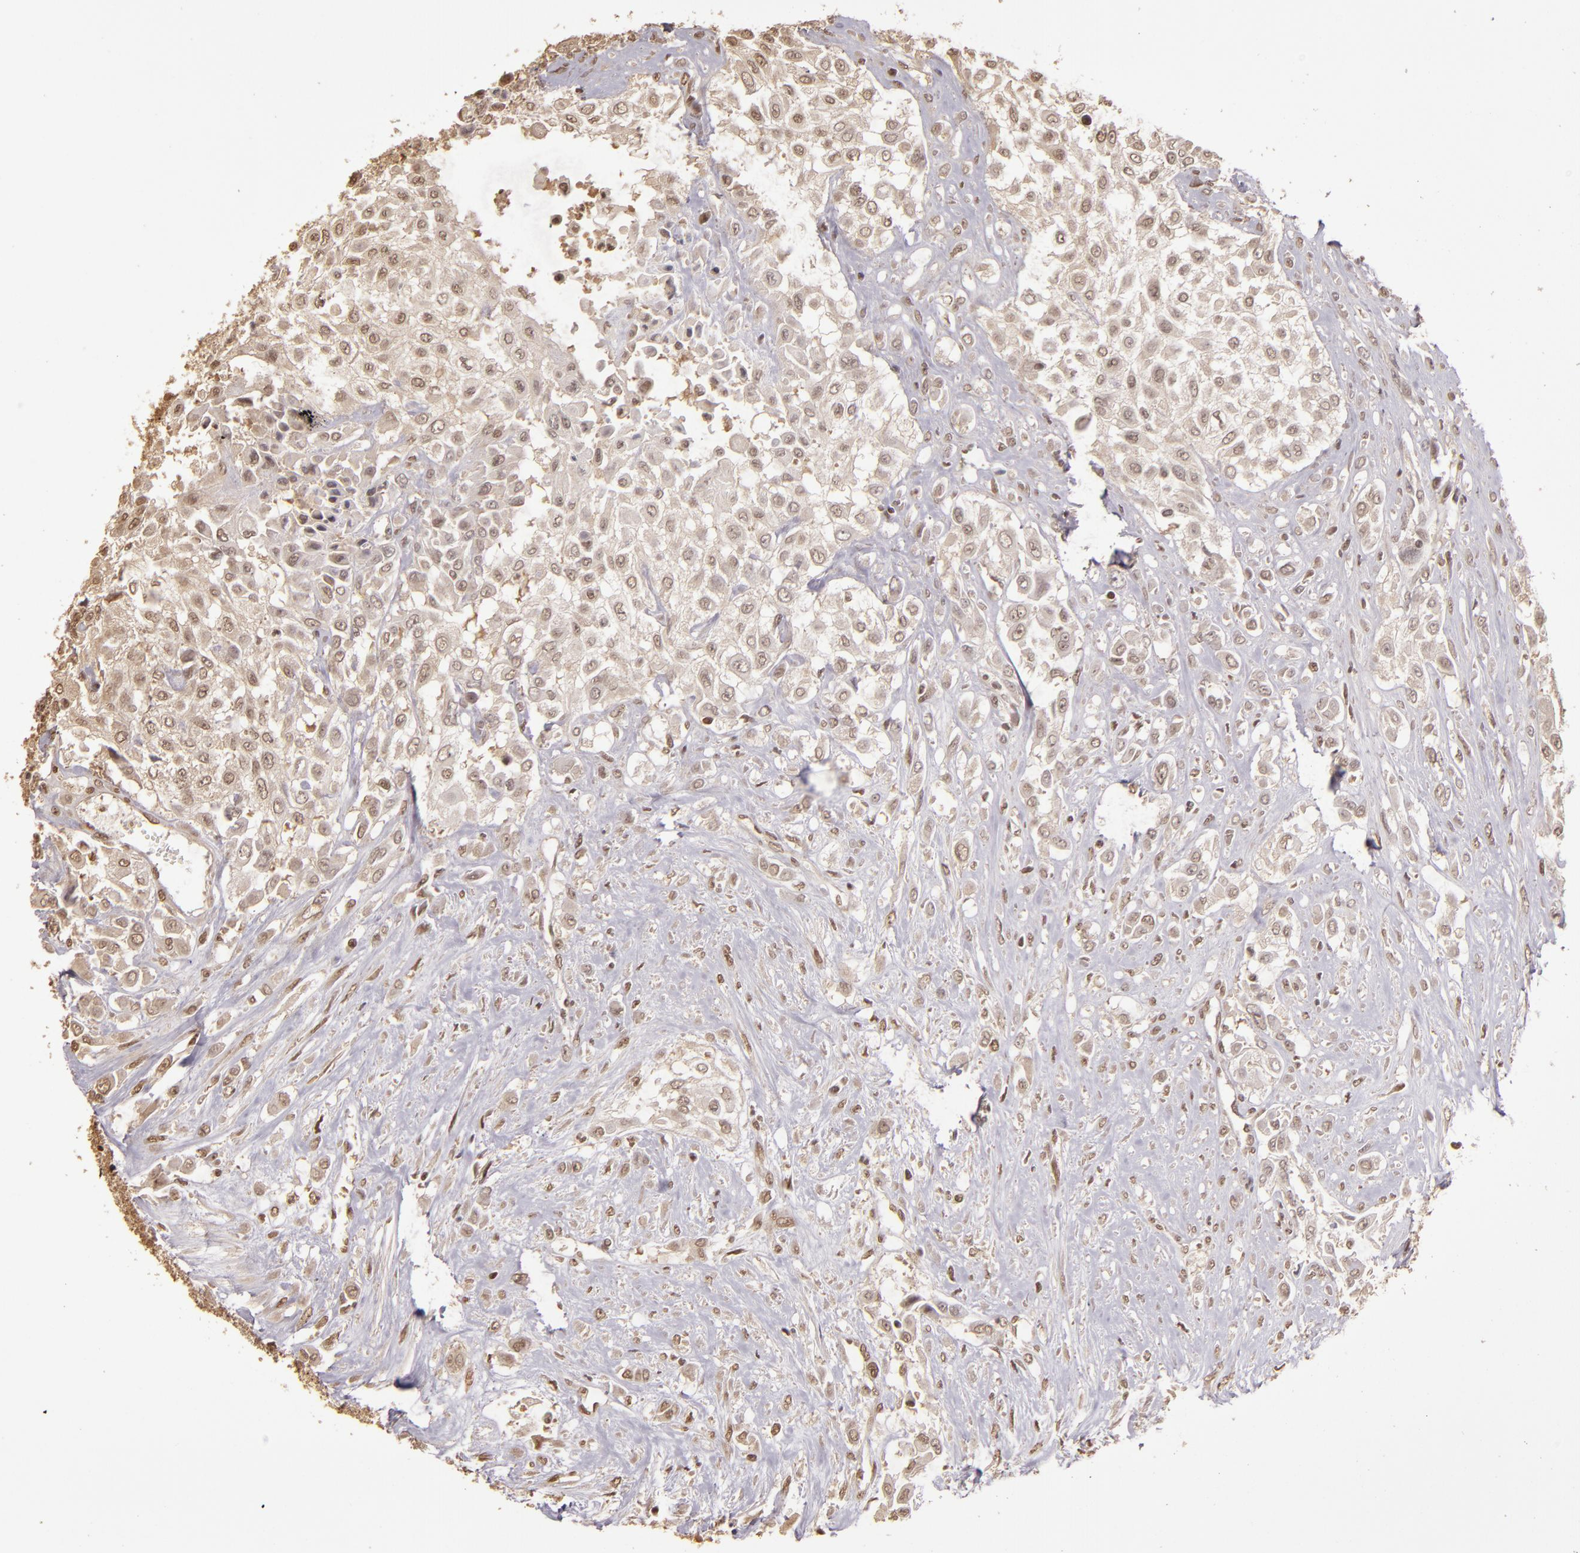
{"staining": {"intensity": "weak", "quantity": ">75%", "location": "cytoplasmic/membranous,nuclear"}, "tissue": "urothelial cancer", "cell_type": "Tumor cells", "image_type": "cancer", "snomed": [{"axis": "morphology", "description": "Urothelial carcinoma, High grade"}, {"axis": "topography", "description": "Urinary bladder"}], "caption": "Approximately >75% of tumor cells in urothelial cancer display weak cytoplasmic/membranous and nuclear protein staining as visualized by brown immunohistochemical staining.", "gene": "CUL1", "patient": {"sex": "male", "age": 57}}